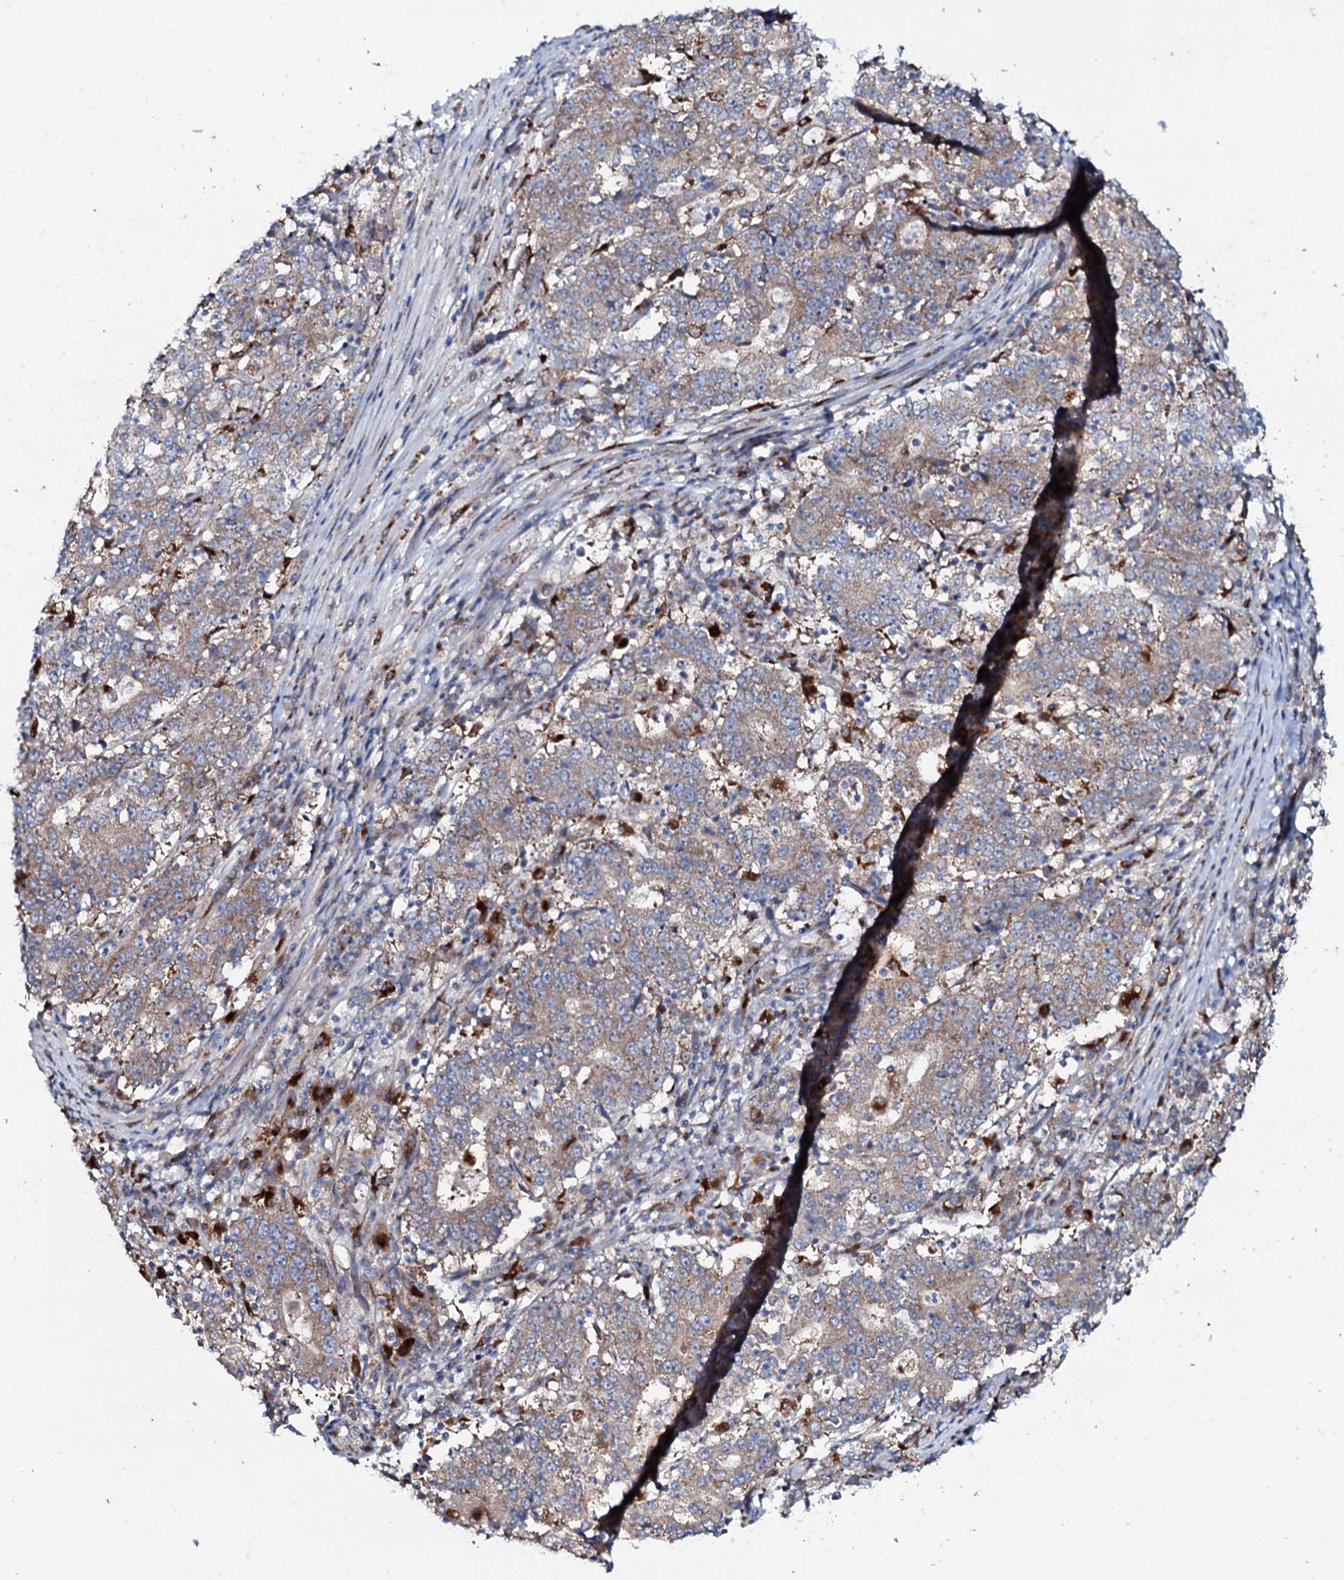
{"staining": {"intensity": "weak", "quantity": ">75%", "location": "cytoplasmic/membranous"}, "tissue": "stomach cancer", "cell_type": "Tumor cells", "image_type": "cancer", "snomed": [{"axis": "morphology", "description": "Adenocarcinoma, NOS"}, {"axis": "topography", "description": "Stomach"}], "caption": "Stomach cancer stained for a protein (brown) shows weak cytoplasmic/membranous positive staining in approximately >75% of tumor cells.", "gene": "P2RX4", "patient": {"sex": "male", "age": 59}}